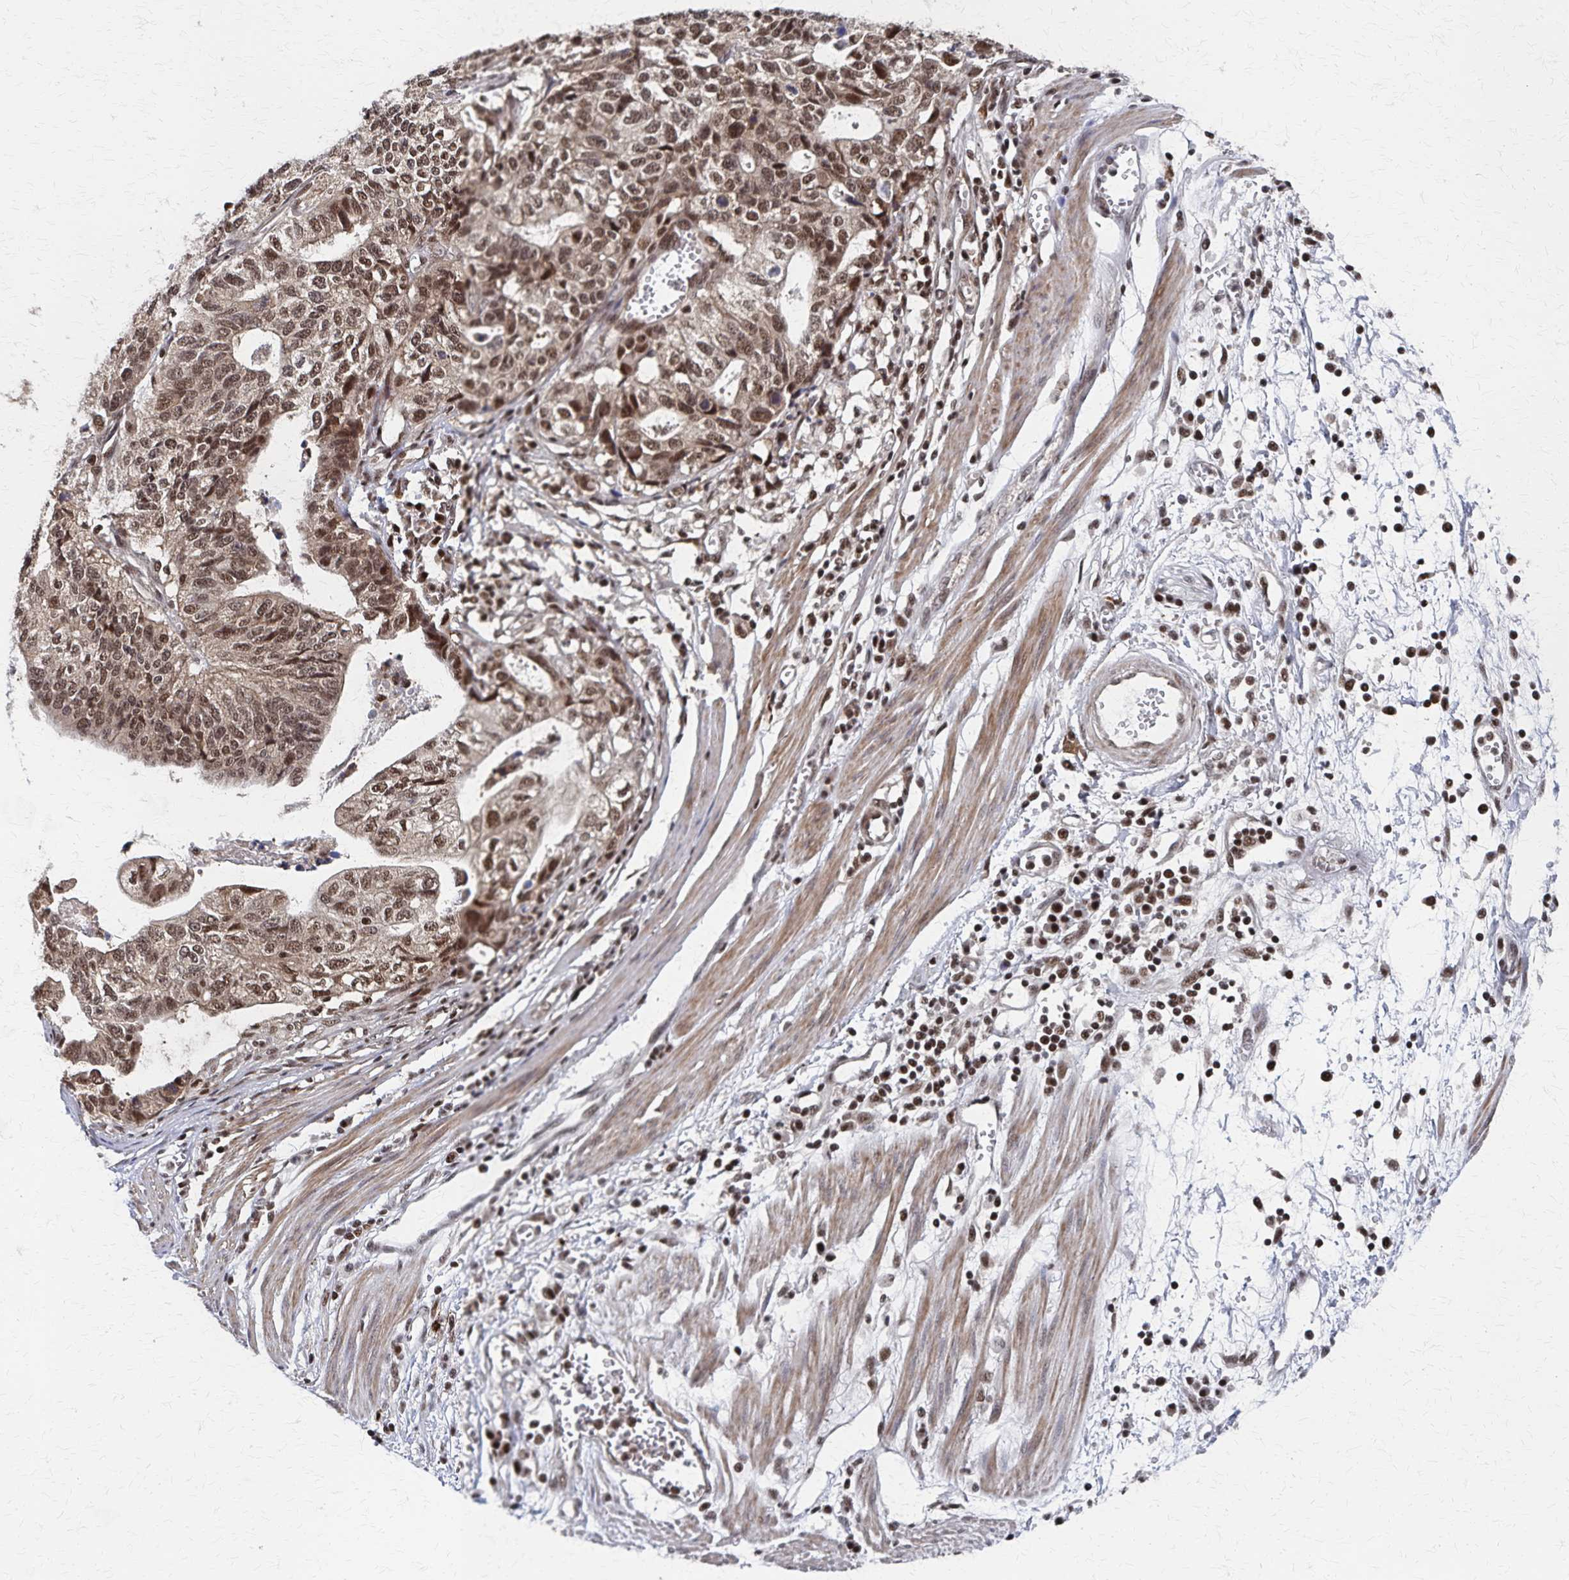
{"staining": {"intensity": "moderate", "quantity": ">75%", "location": "cytoplasmic/membranous,nuclear"}, "tissue": "stomach cancer", "cell_type": "Tumor cells", "image_type": "cancer", "snomed": [{"axis": "morphology", "description": "Adenocarcinoma, NOS"}, {"axis": "topography", "description": "Stomach, upper"}], "caption": "Moderate cytoplasmic/membranous and nuclear positivity is present in about >75% of tumor cells in adenocarcinoma (stomach).", "gene": "GTF2B", "patient": {"sex": "female", "age": 67}}